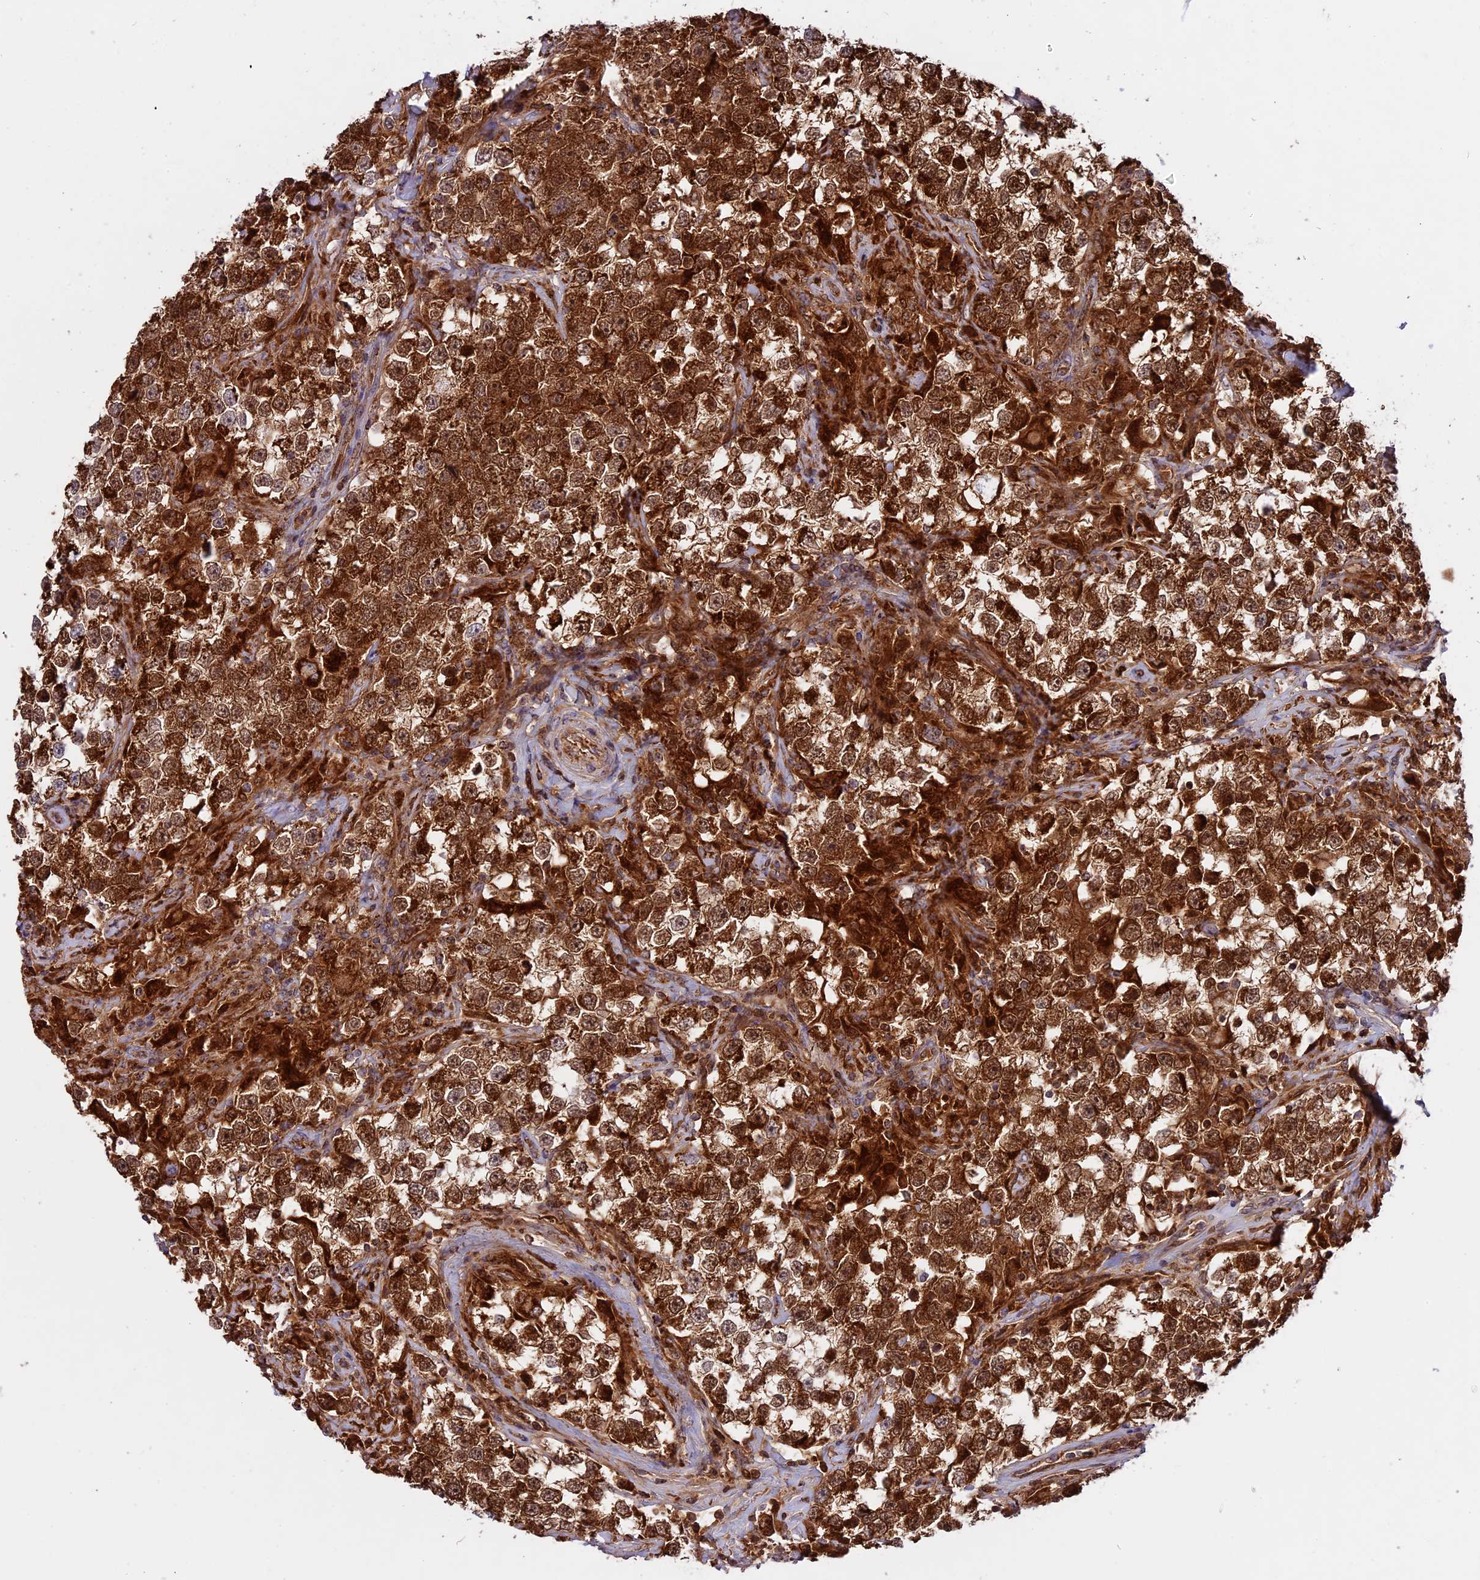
{"staining": {"intensity": "strong", "quantity": ">75%", "location": "cytoplasmic/membranous,nuclear"}, "tissue": "testis cancer", "cell_type": "Tumor cells", "image_type": "cancer", "snomed": [{"axis": "morphology", "description": "Seminoma, NOS"}, {"axis": "topography", "description": "Testis"}], "caption": "The histopathology image exhibits immunohistochemical staining of testis cancer. There is strong cytoplasmic/membranous and nuclear positivity is seen in about >75% of tumor cells.", "gene": "COX17", "patient": {"sex": "male", "age": 46}}